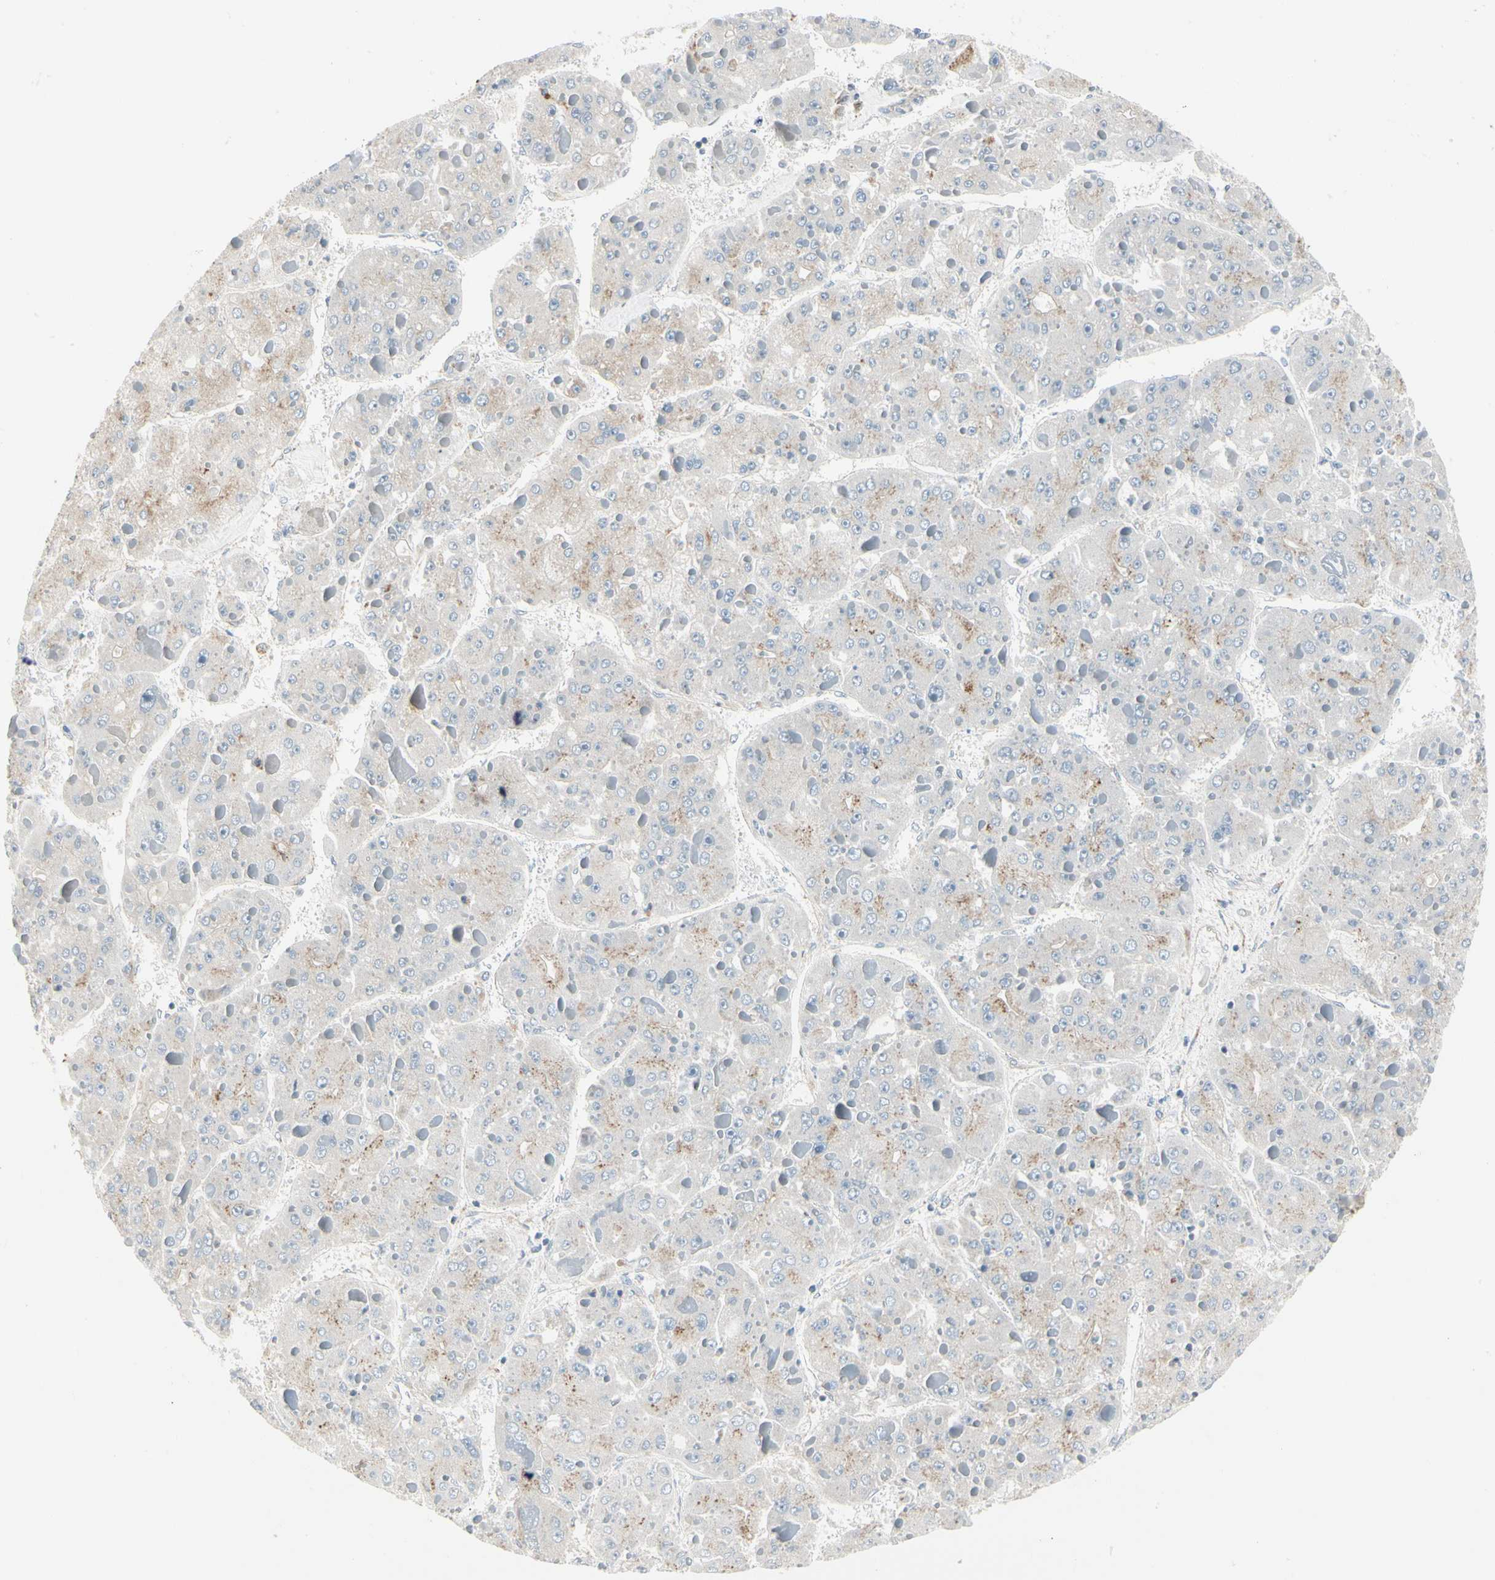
{"staining": {"intensity": "moderate", "quantity": "<25%", "location": "cytoplasmic/membranous"}, "tissue": "liver cancer", "cell_type": "Tumor cells", "image_type": "cancer", "snomed": [{"axis": "morphology", "description": "Carcinoma, Hepatocellular, NOS"}, {"axis": "topography", "description": "Liver"}], "caption": "About <25% of tumor cells in human liver cancer show moderate cytoplasmic/membranous protein staining as visualized by brown immunohistochemical staining.", "gene": "ABCA3", "patient": {"sex": "female", "age": 73}}